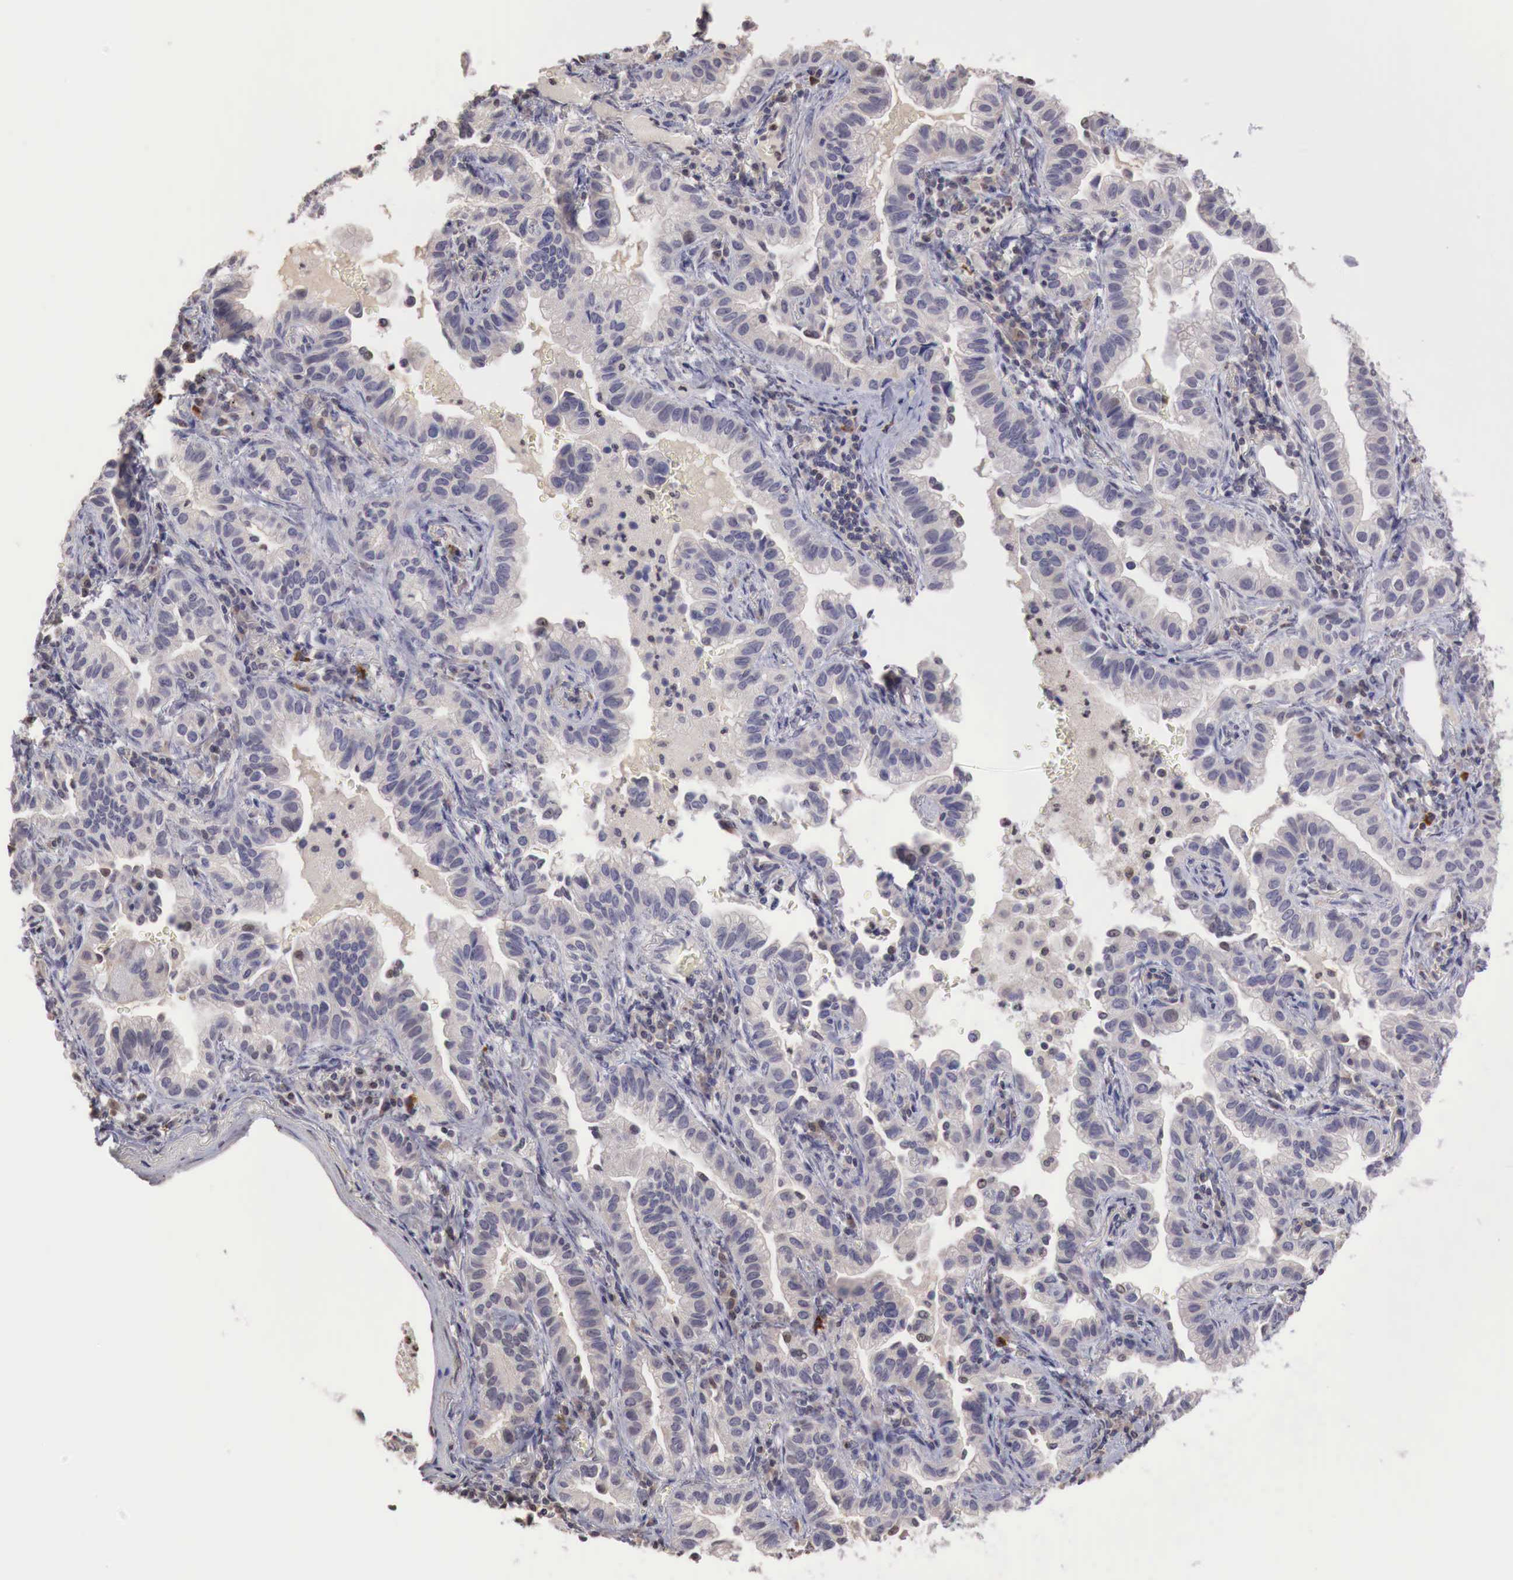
{"staining": {"intensity": "negative", "quantity": "none", "location": "none"}, "tissue": "lung cancer", "cell_type": "Tumor cells", "image_type": "cancer", "snomed": [{"axis": "morphology", "description": "Adenocarcinoma, NOS"}, {"axis": "topography", "description": "Lung"}], "caption": "Tumor cells are negative for brown protein staining in lung adenocarcinoma.", "gene": "TBC1D9", "patient": {"sex": "female", "age": 50}}